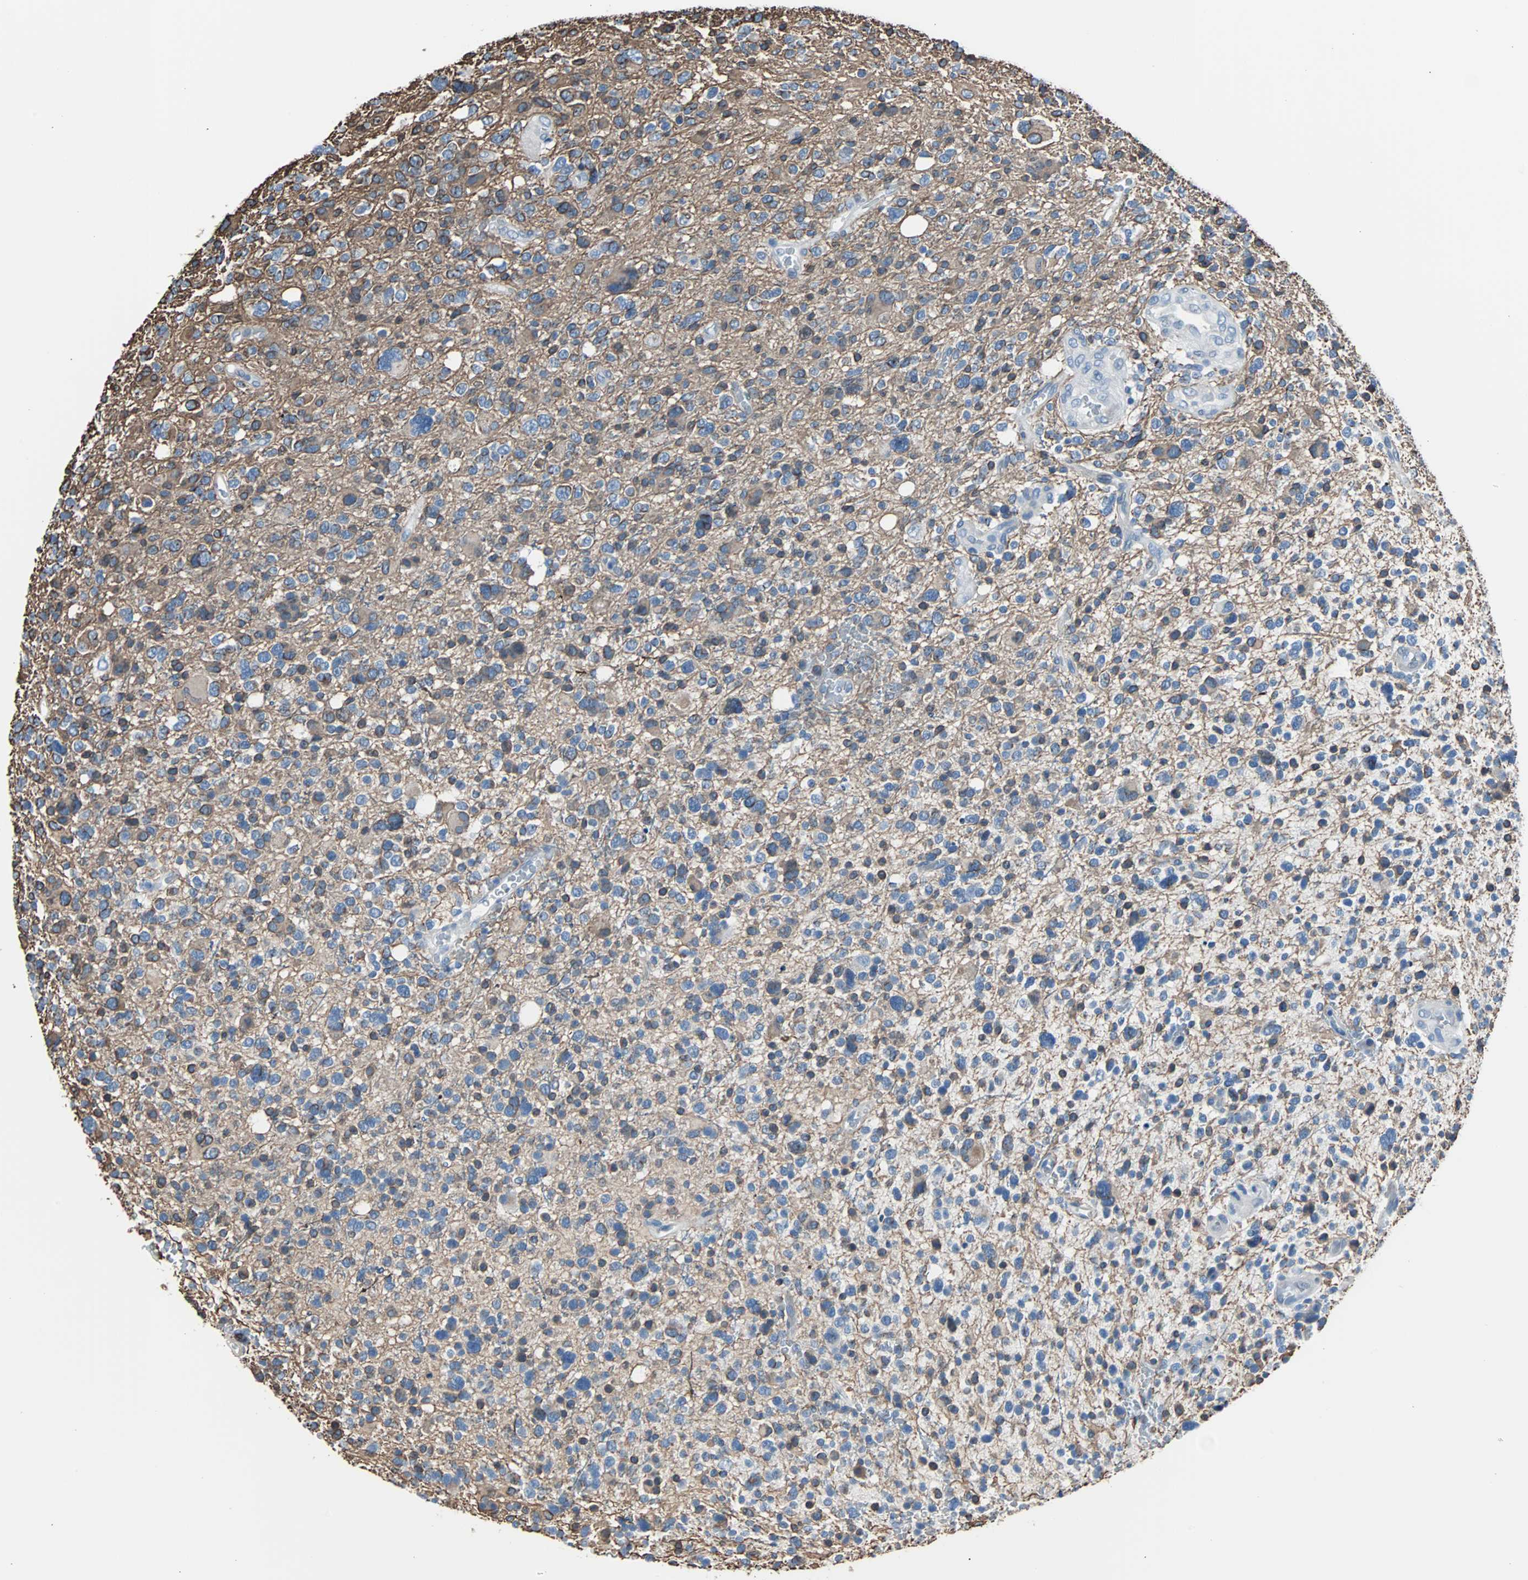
{"staining": {"intensity": "moderate", "quantity": "25%-75%", "location": "cytoplasmic/membranous"}, "tissue": "glioma", "cell_type": "Tumor cells", "image_type": "cancer", "snomed": [{"axis": "morphology", "description": "Glioma, malignant, High grade"}, {"axis": "topography", "description": "Brain"}], "caption": "Glioma stained with a protein marker reveals moderate staining in tumor cells.", "gene": "KRT7", "patient": {"sex": "male", "age": 48}}